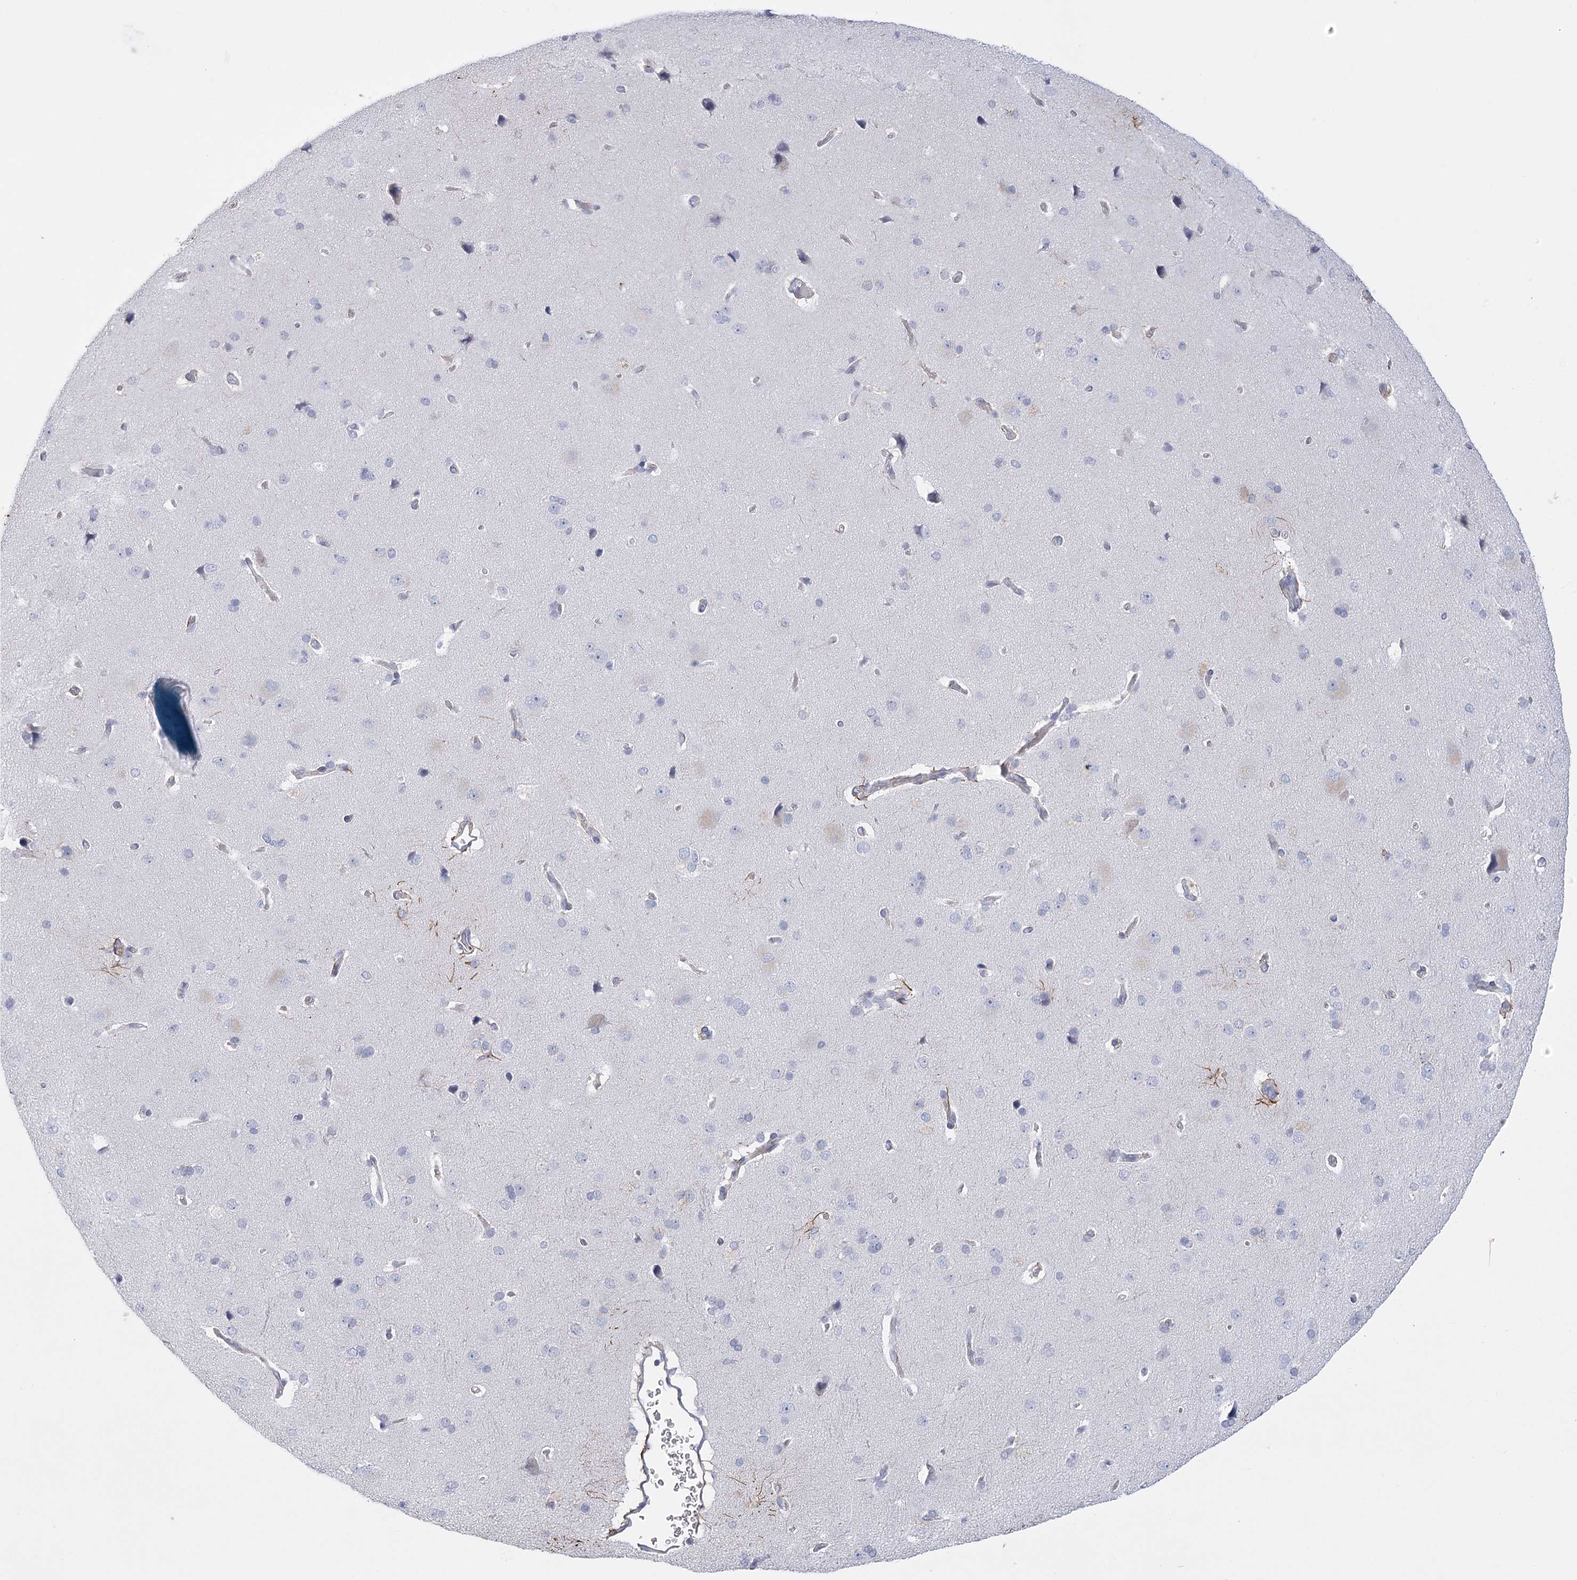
{"staining": {"intensity": "negative", "quantity": "none", "location": "none"}, "tissue": "cerebral cortex", "cell_type": "Endothelial cells", "image_type": "normal", "snomed": [{"axis": "morphology", "description": "Normal tissue, NOS"}, {"axis": "topography", "description": "Cerebral cortex"}], "caption": "Human cerebral cortex stained for a protein using immunohistochemistry demonstrates no positivity in endothelial cells.", "gene": "FAM76B", "patient": {"sex": "male", "age": 62}}